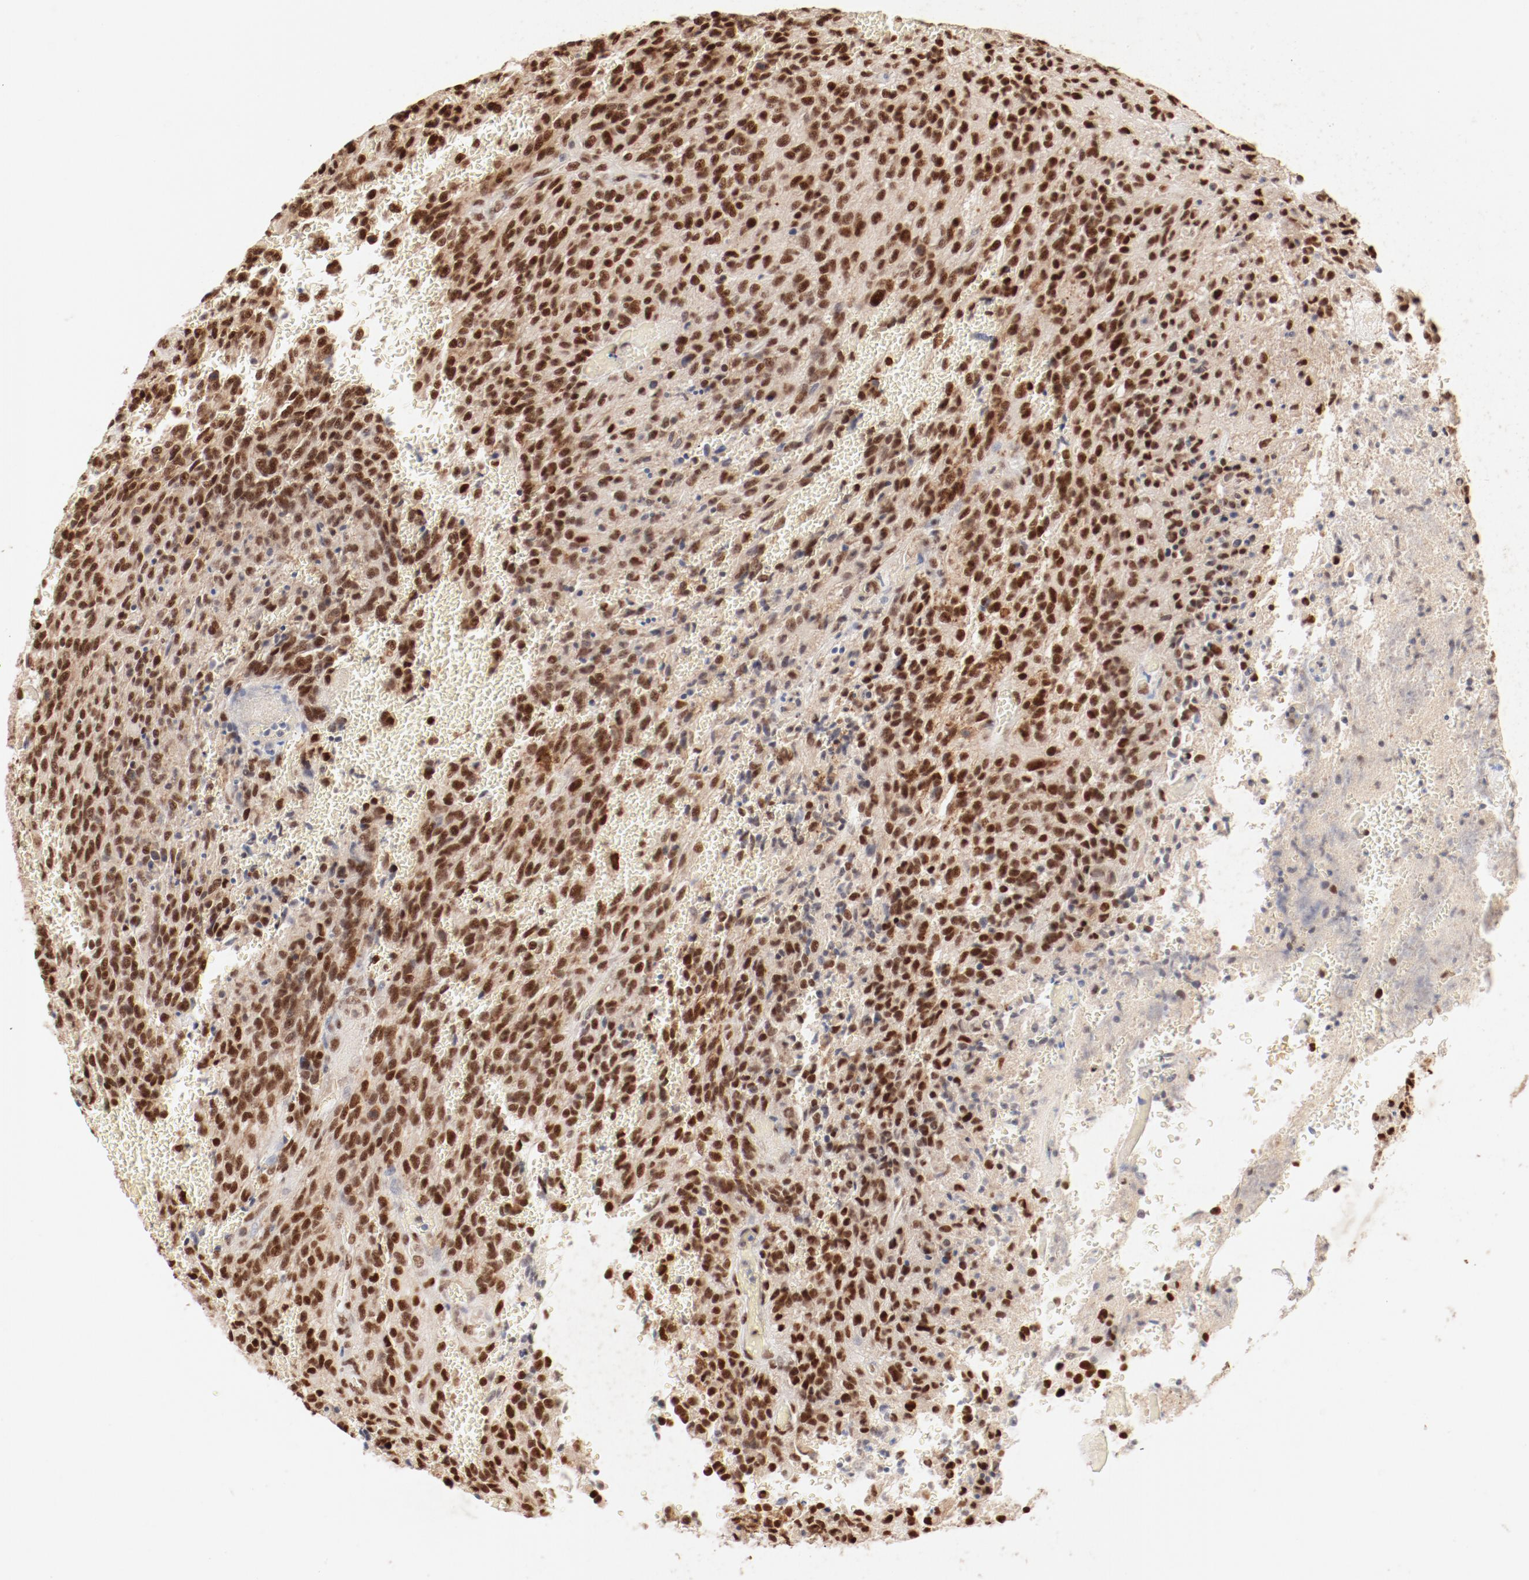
{"staining": {"intensity": "strong", "quantity": ">75%", "location": "nuclear"}, "tissue": "glioma", "cell_type": "Tumor cells", "image_type": "cancer", "snomed": [{"axis": "morphology", "description": "Normal tissue, NOS"}, {"axis": "morphology", "description": "Glioma, malignant, High grade"}, {"axis": "topography", "description": "Cerebral cortex"}], "caption": "The photomicrograph reveals a brown stain indicating the presence of a protein in the nuclear of tumor cells in glioma. (brown staining indicates protein expression, while blue staining denotes nuclei).", "gene": "FAM50A", "patient": {"sex": "male", "age": 56}}